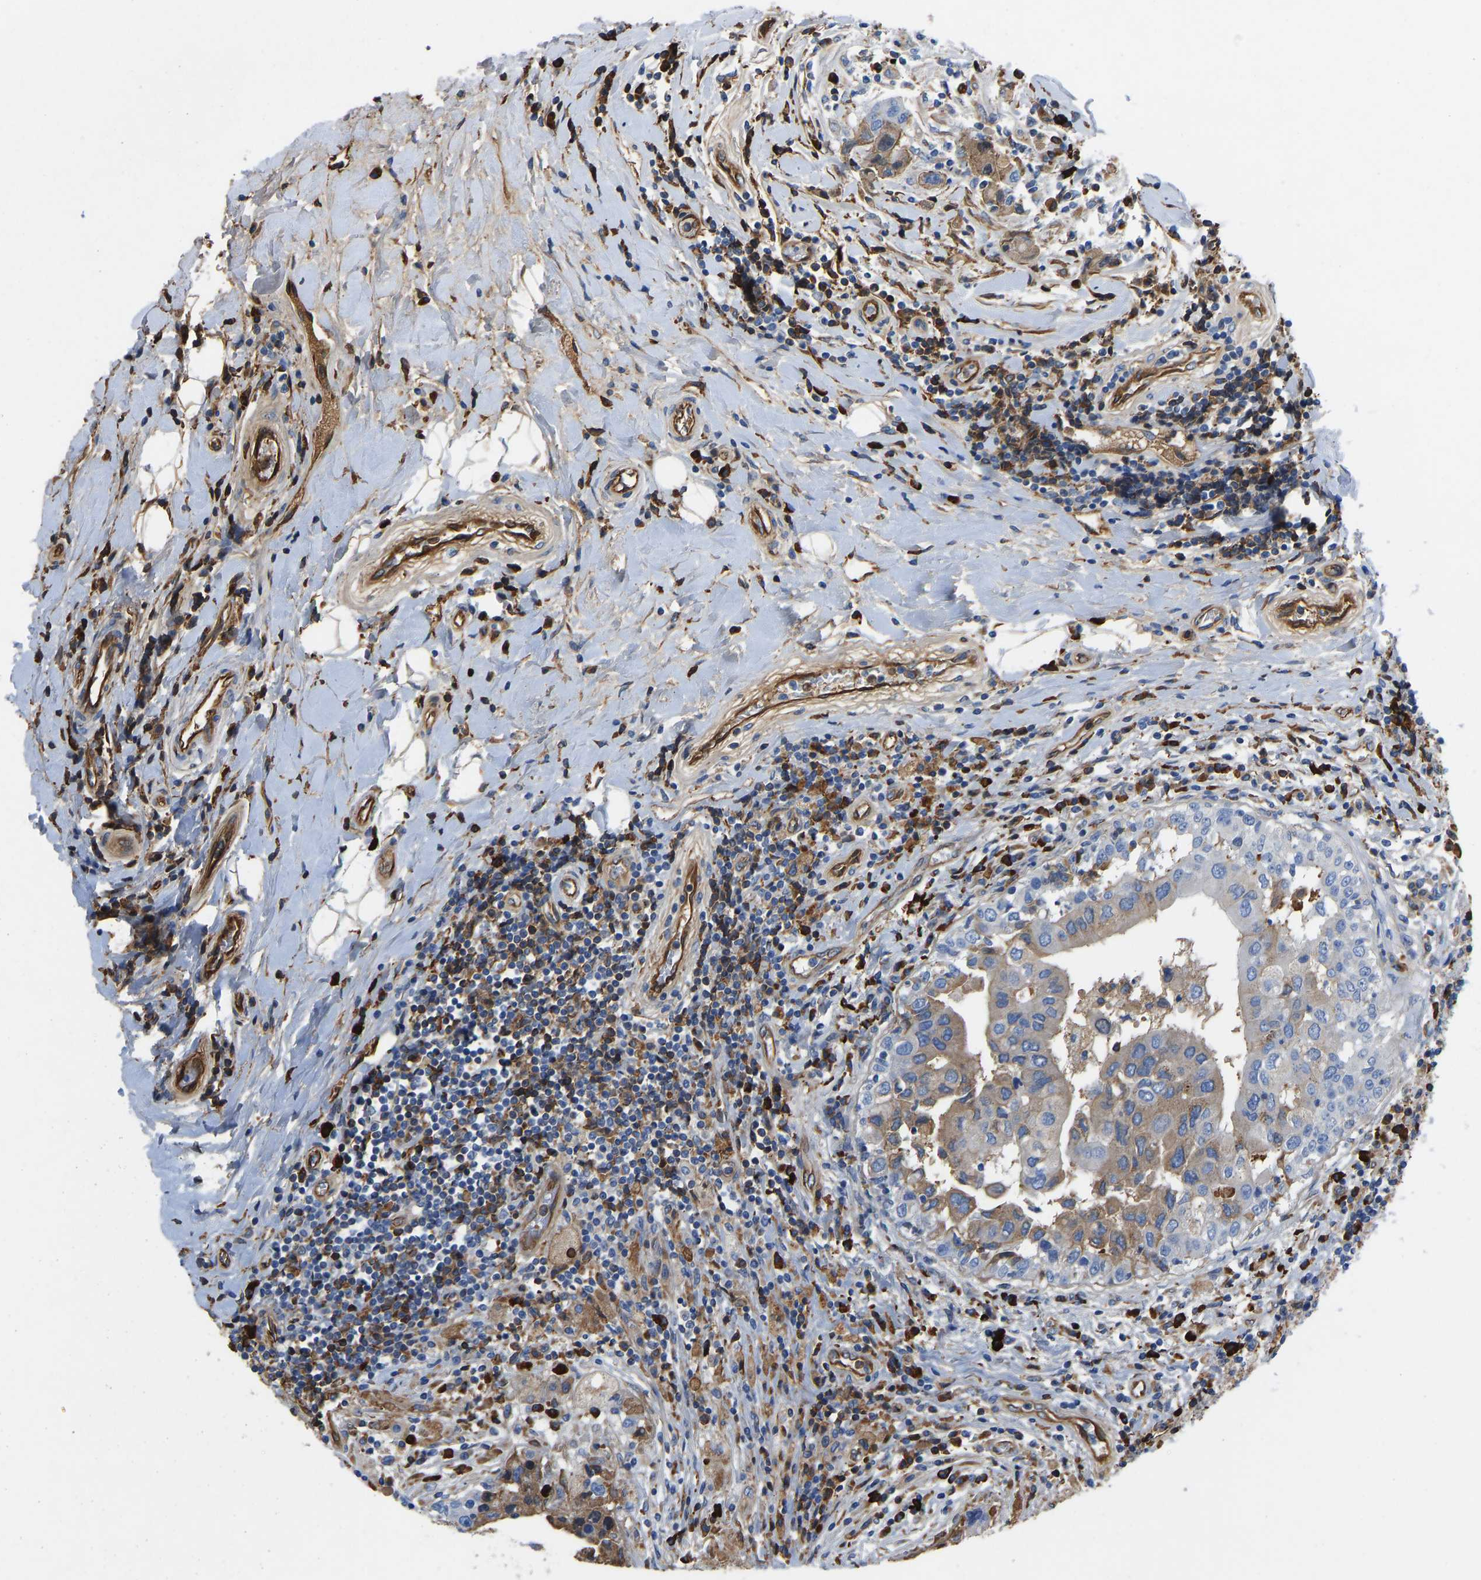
{"staining": {"intensity": "moderate", "quantity": "<25%", "location": "cytoplasmic/membranous"}, "tissue": "breast cancer", "cell_type": "Tumor cells", "image_type": "cancer", "snomed": [{"axis": "morphology", "description": "Duct carcinoma"}, {"axis": "topography", "description": "Breast"}], "caption": "DAB immunohistochemical staining of breast invasive ductal carcinoma exhibits moderate cytoplasmic/membranous protein positivity in about <25% of tumor cells. (brown staining indicates protein expression, while blue staining denotes nuclei).", "gene": "HSPG2", "patient": {"sex": "female", "age": 27}}